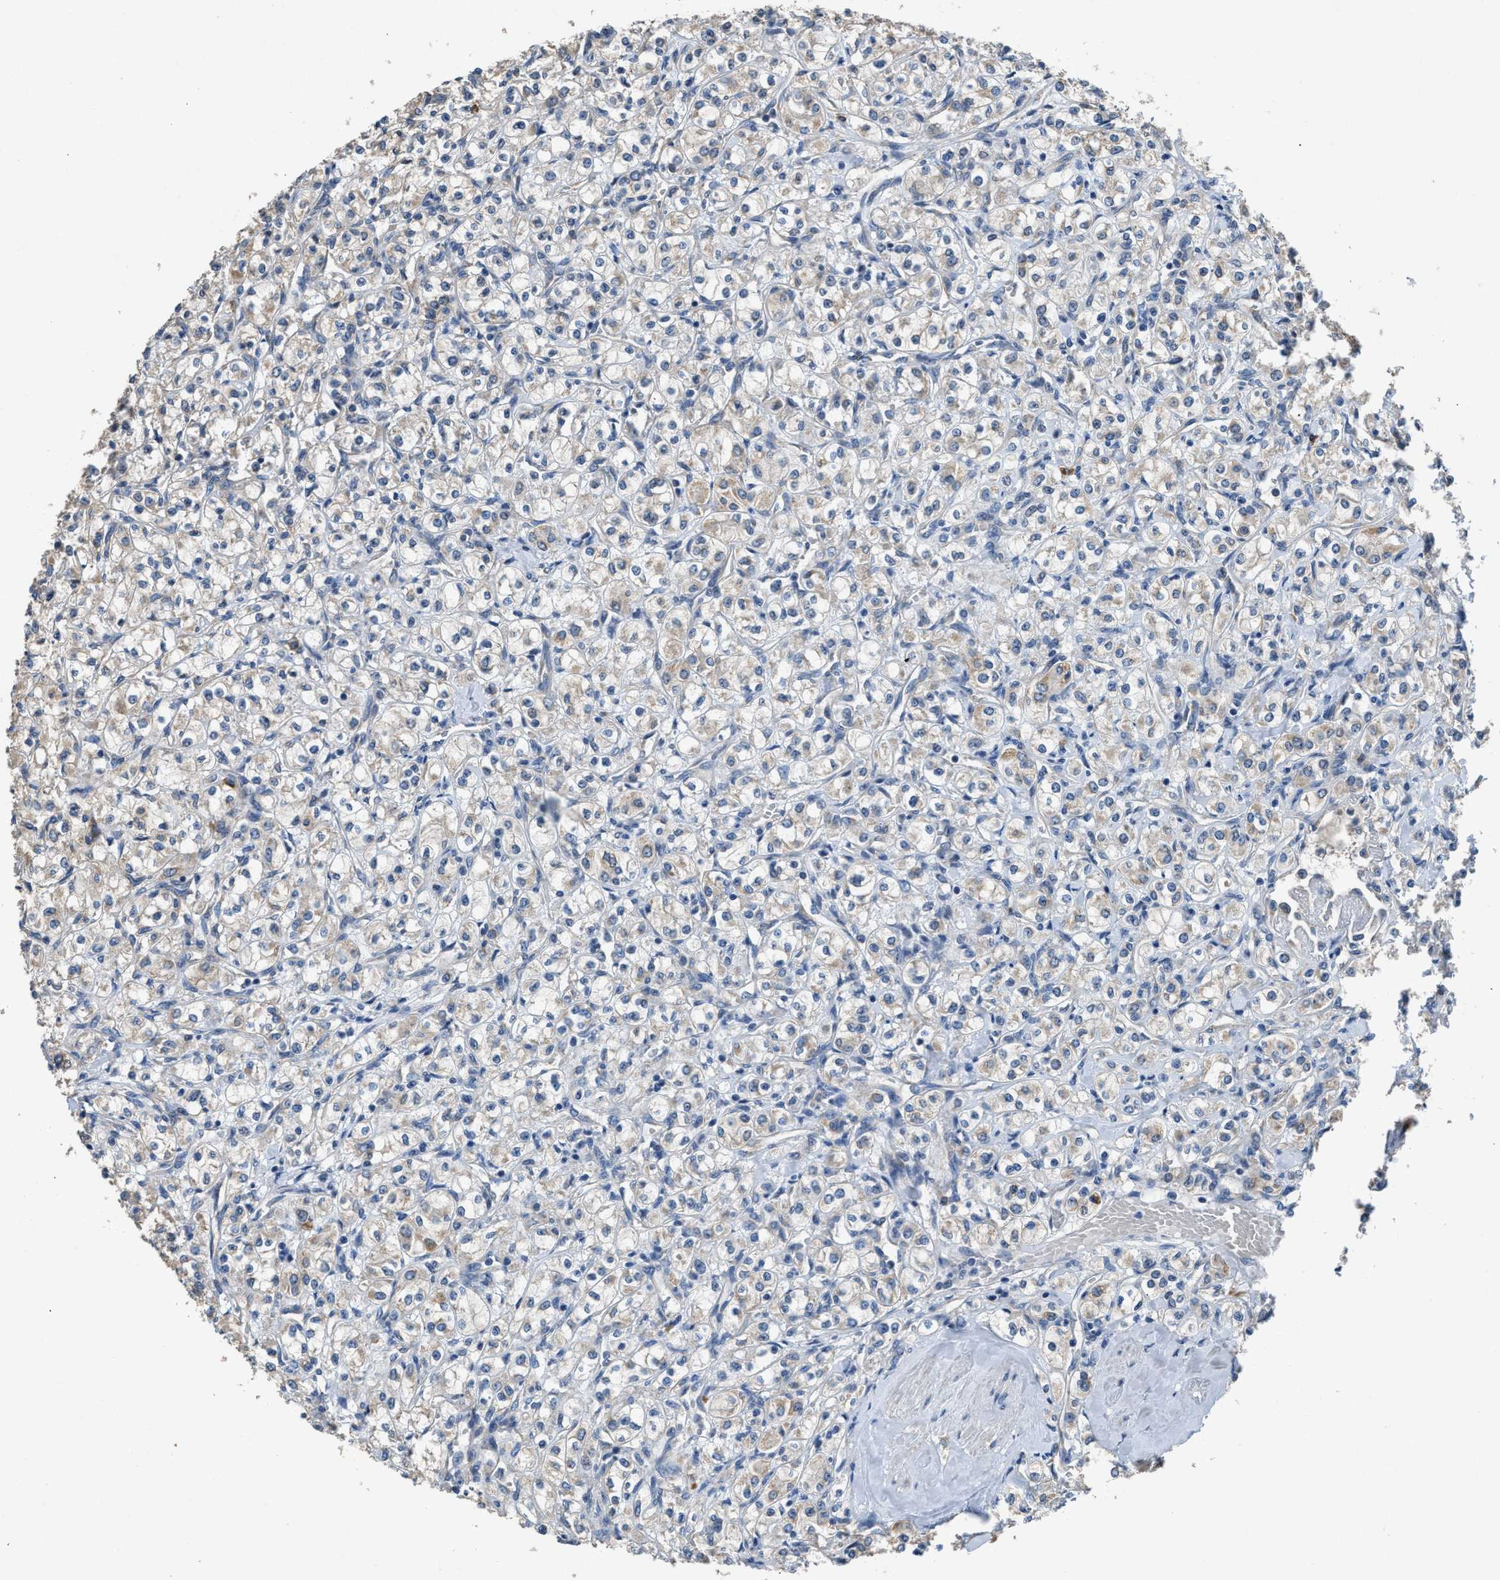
{"staining": {"intensity": "weak", "quantity": "<25%", "location": "cytoplasmic/membranous"}, "tissue": "renal cancer", "cell_type": "Tumor cells", "image_type": "cancer", "snomed": [{"axis": "morphology", "description": "Adenocarcinoma, NOS"}, {"axis": "topography", "description": "Kidney"}], "caption": "An IHC photomicrograph of renal cancer (adenocarcinoma) is shown. There is no staining in tumor cells of renal cancer (adenocarcinoma).", "gene": "TMEM150A", "patient": {"sex": "male", "age": 77}}